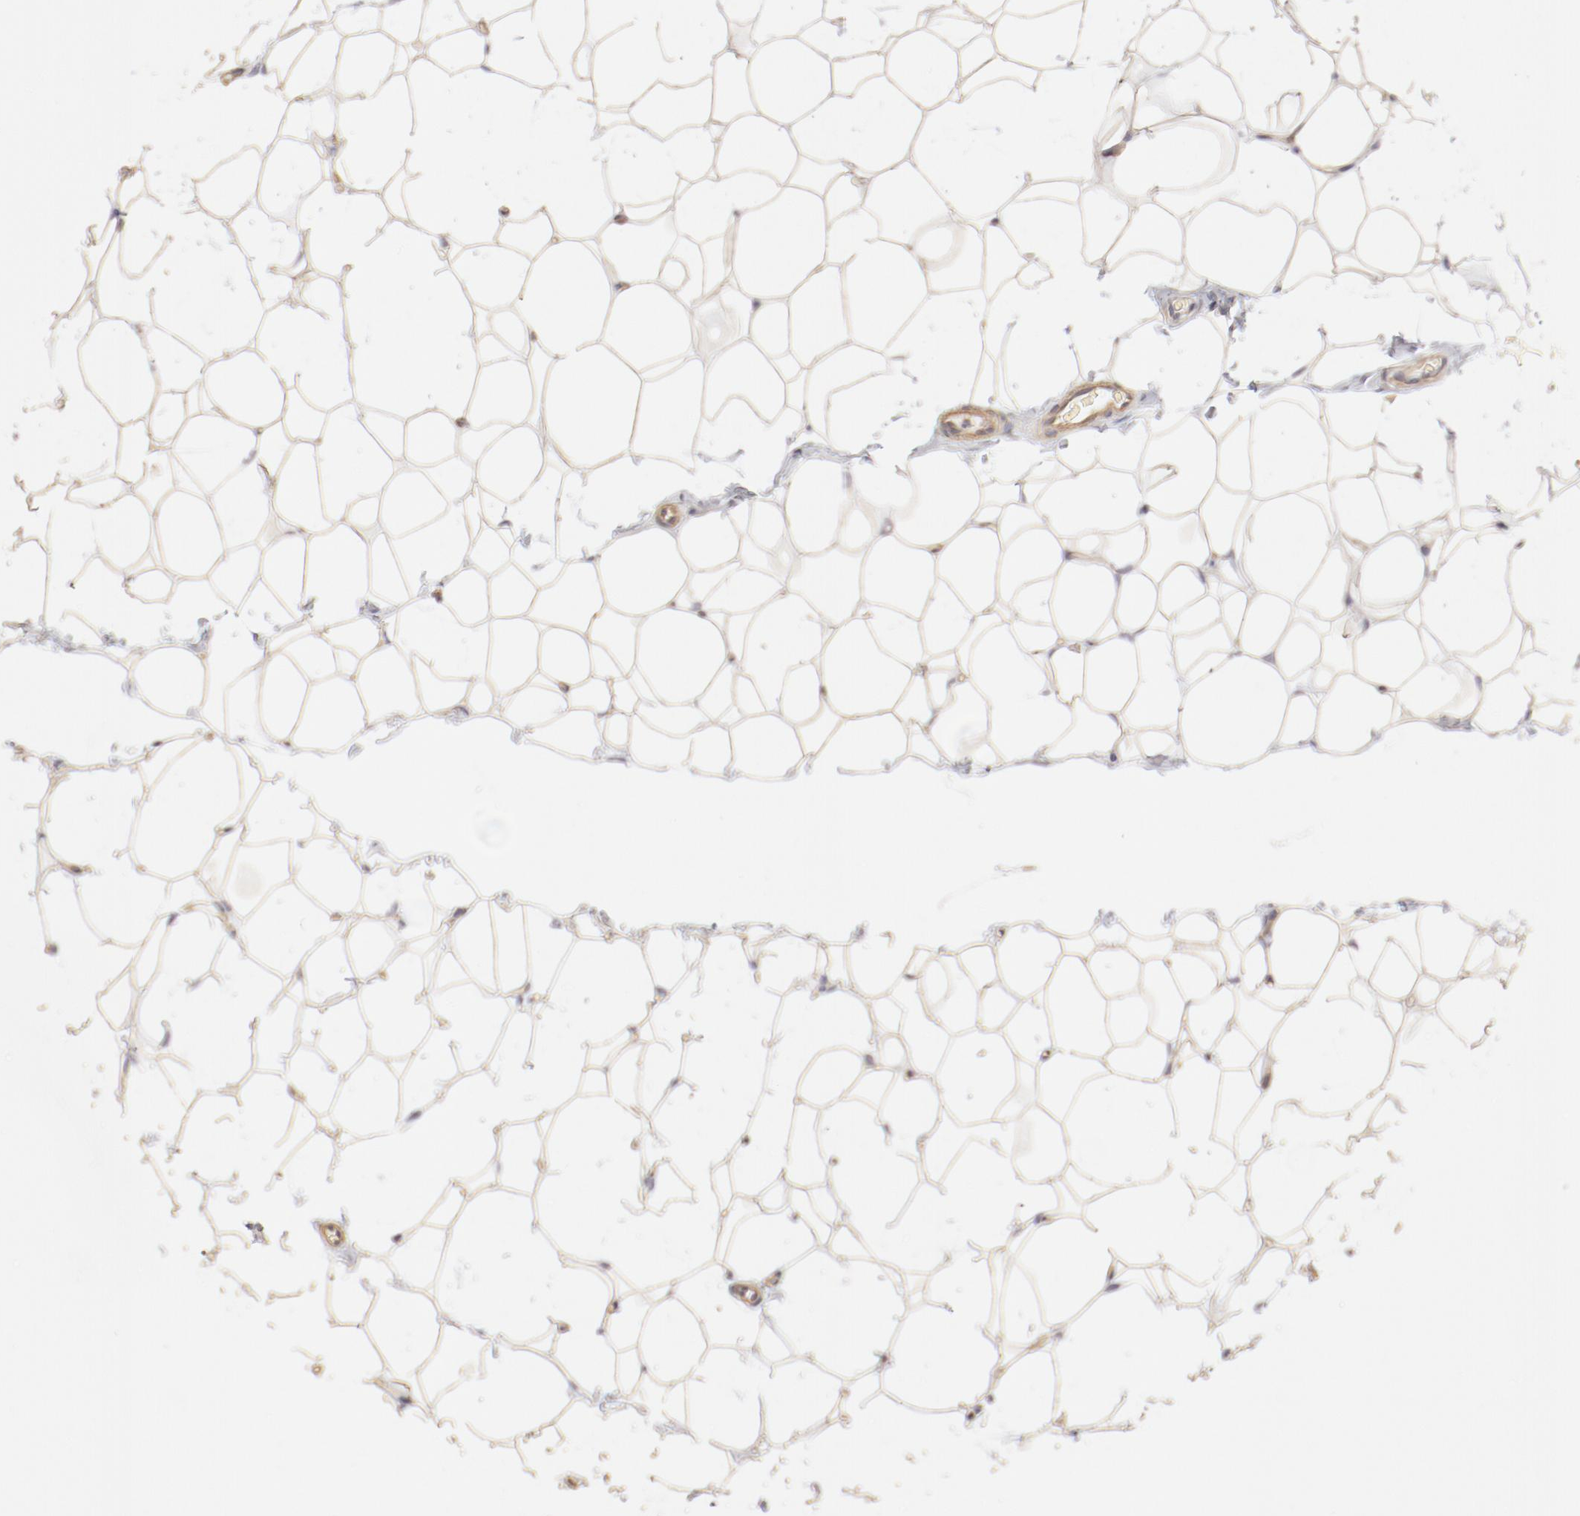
{"staining": {"intensity": "weak", "quantity": ">75%", "location": "cytoplasmic/membranous"}, "tissue": "adipose tissue", "cell_type": "Adipocytes", "image_type": "normal", "snomed": [{"axis": "morphology", "description": "Normal tissue, NOS"}, {"axis": "topography", "description": "Soft tissue"}], "caption": "A brown stain labels weak cytoplasmic/membranous staining of a protein in adipocytes of benign human adipose tissue. The protein of interest is shown in brown color, while the nuclei are stained blue.", "gene": "LAX1", "patient": {"sex": "male", "age": 26}}